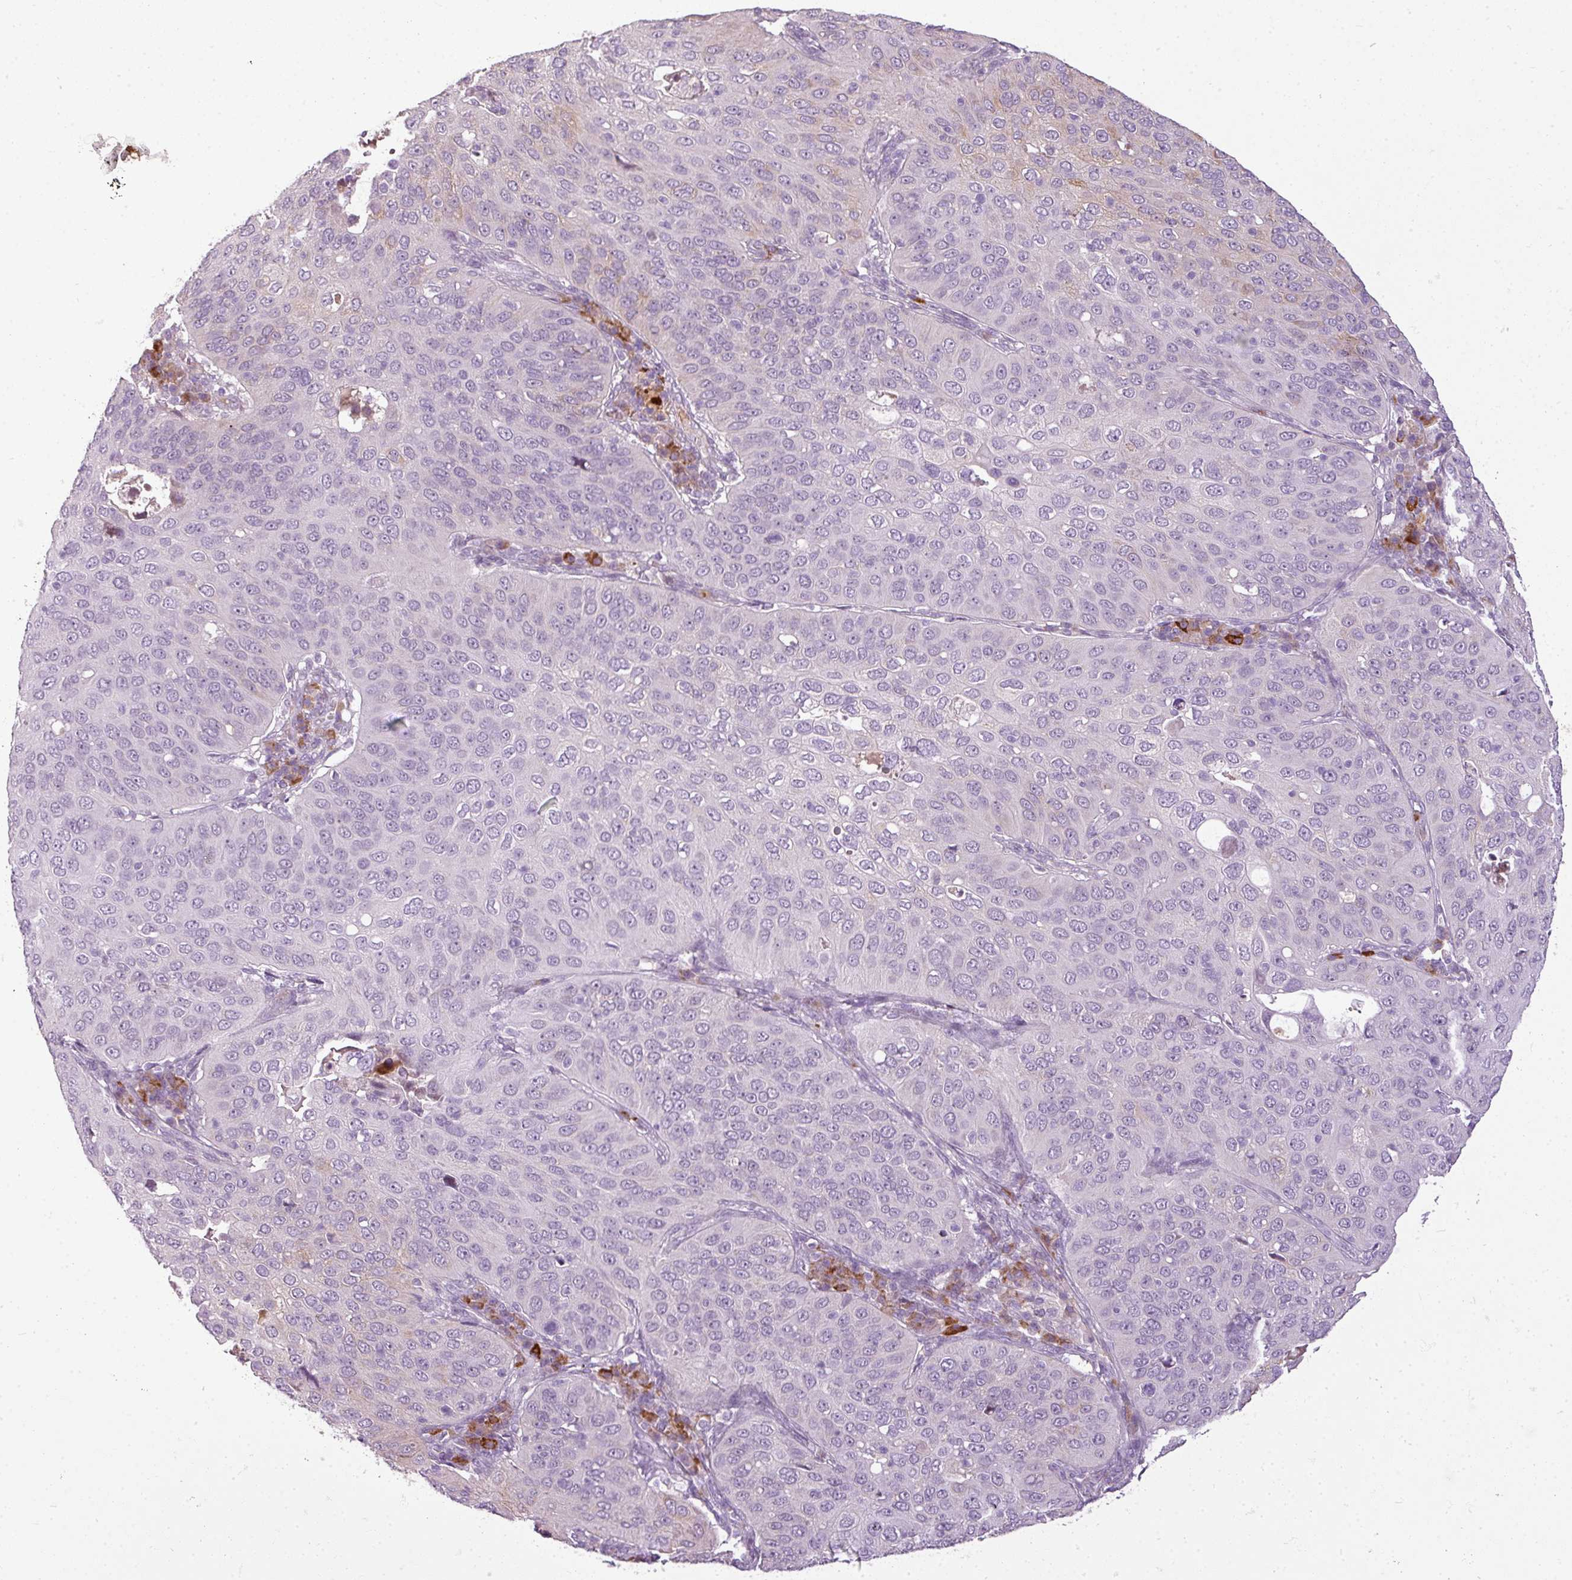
{"staining": {"intensity": "negative", "quantity": "none", "location": "none"}, "tissue": "cervical cancer", "cell_type": "Tumor cells", "image_type": "cancer", "snomed": [{"axis": "morphology", "description": "Squamous cell carcinoma, NOS"}, {"axis": "topography", "description": "Cervix"}], "caption": "High magnification brightfield microscopy of cervical cancer (squamous cell carcinoma) stained with DAB (3,3'-diaminobenzidine) (brown) and counterstained with hematoxylin (blue): tumor cells show no significant positivity. Nuclei are stained in blue.", "gene": "C4B", "patient": {"sex": "female", "age": 36}}